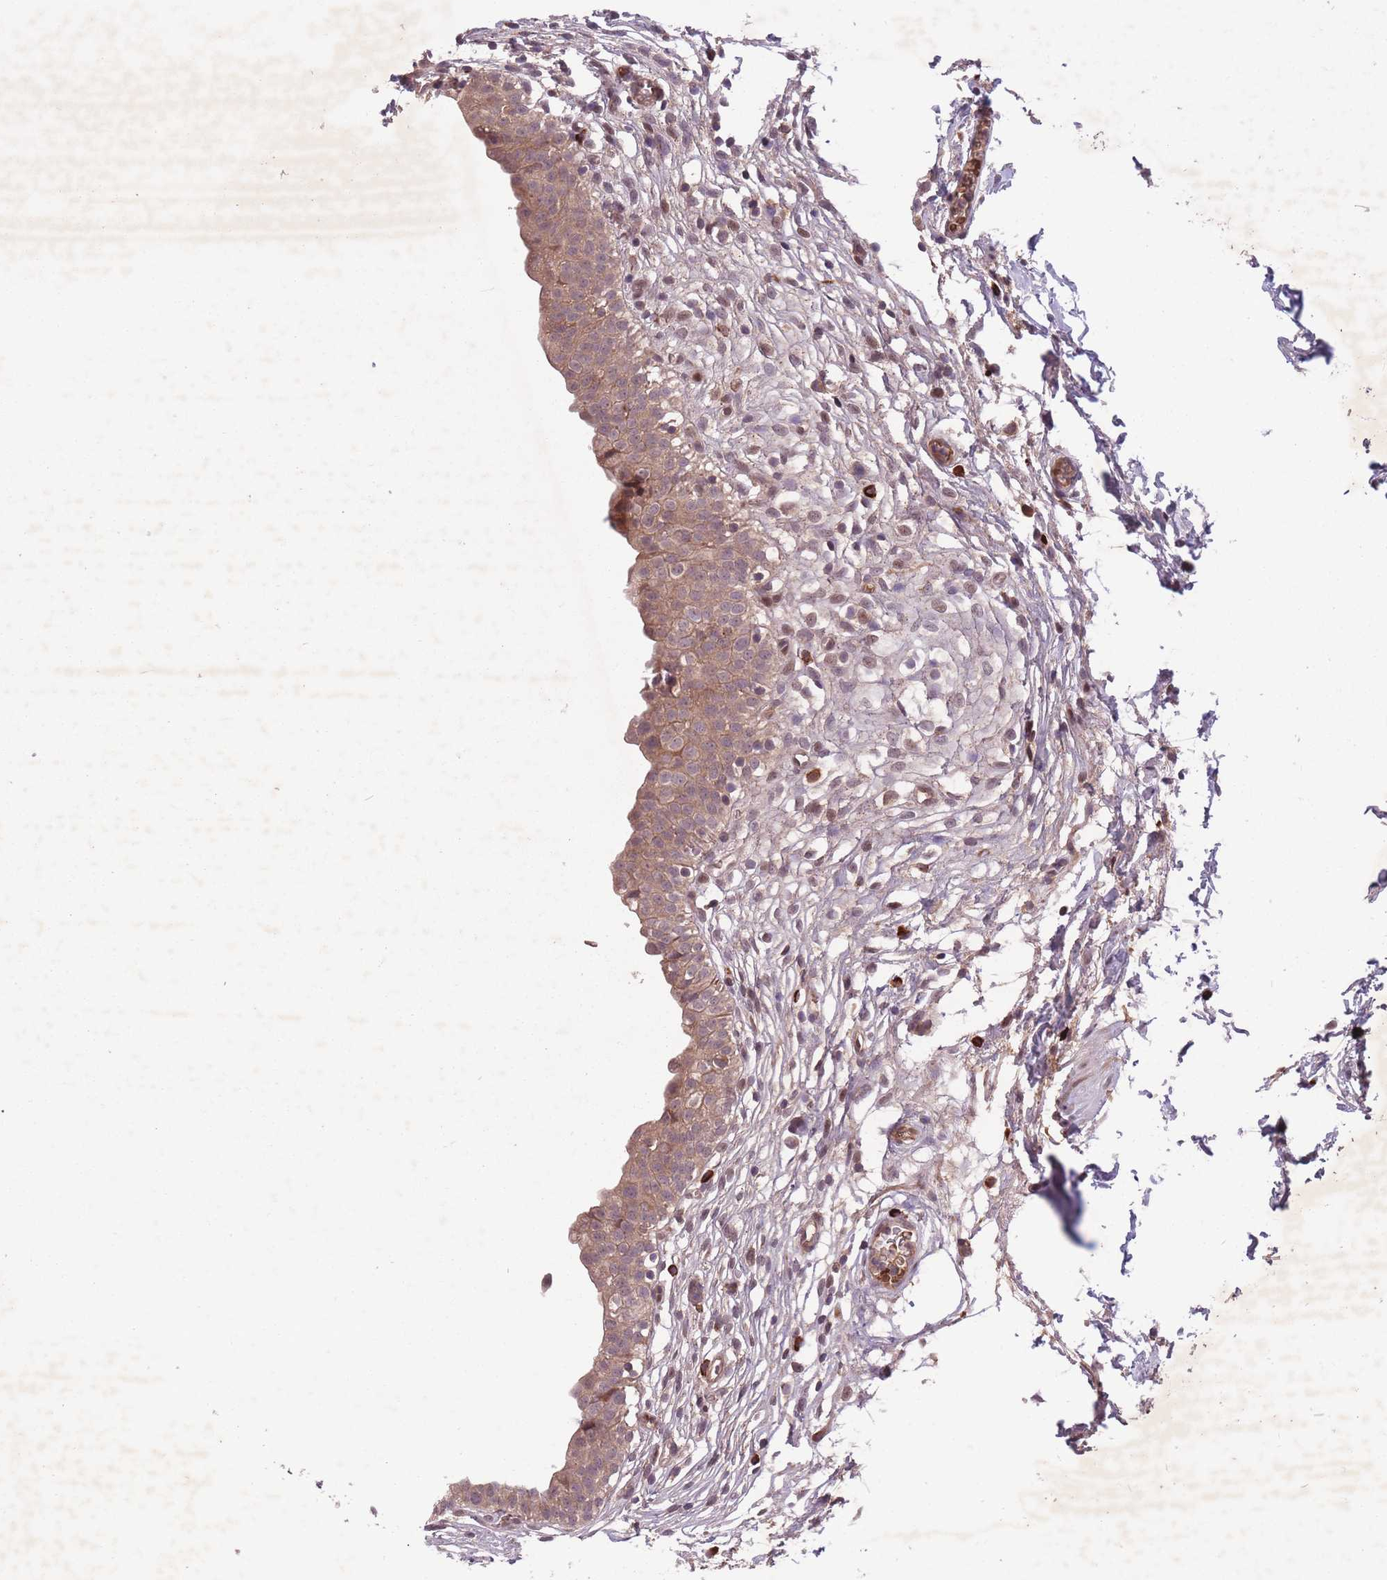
{"staining": {"intensity": "moderate", "quantity": ">75%", "location": "cytoplasmic/membranous,nuclear"}, "tissue": "urinary bladder", "cell_type": "Urothelial cells", "image_type": "normal", "snomed": [{"axis": "morphology", "description": "Normal tissue, NOS"}, {"axis": "topography", "description": "Urinary bladder"}, {"axis": "topography", "description": "Peripheral nerve tissue"}], "caption": "High-power microscopy captured an IHC photomicrograph of normal urinary bladder, revealing moderate cytoplasmic/membranous,nuclear positivity in about >75% of urothelial cells.", "gene": "SECTM1", "patient": {"sex": "male", "age": 55}}